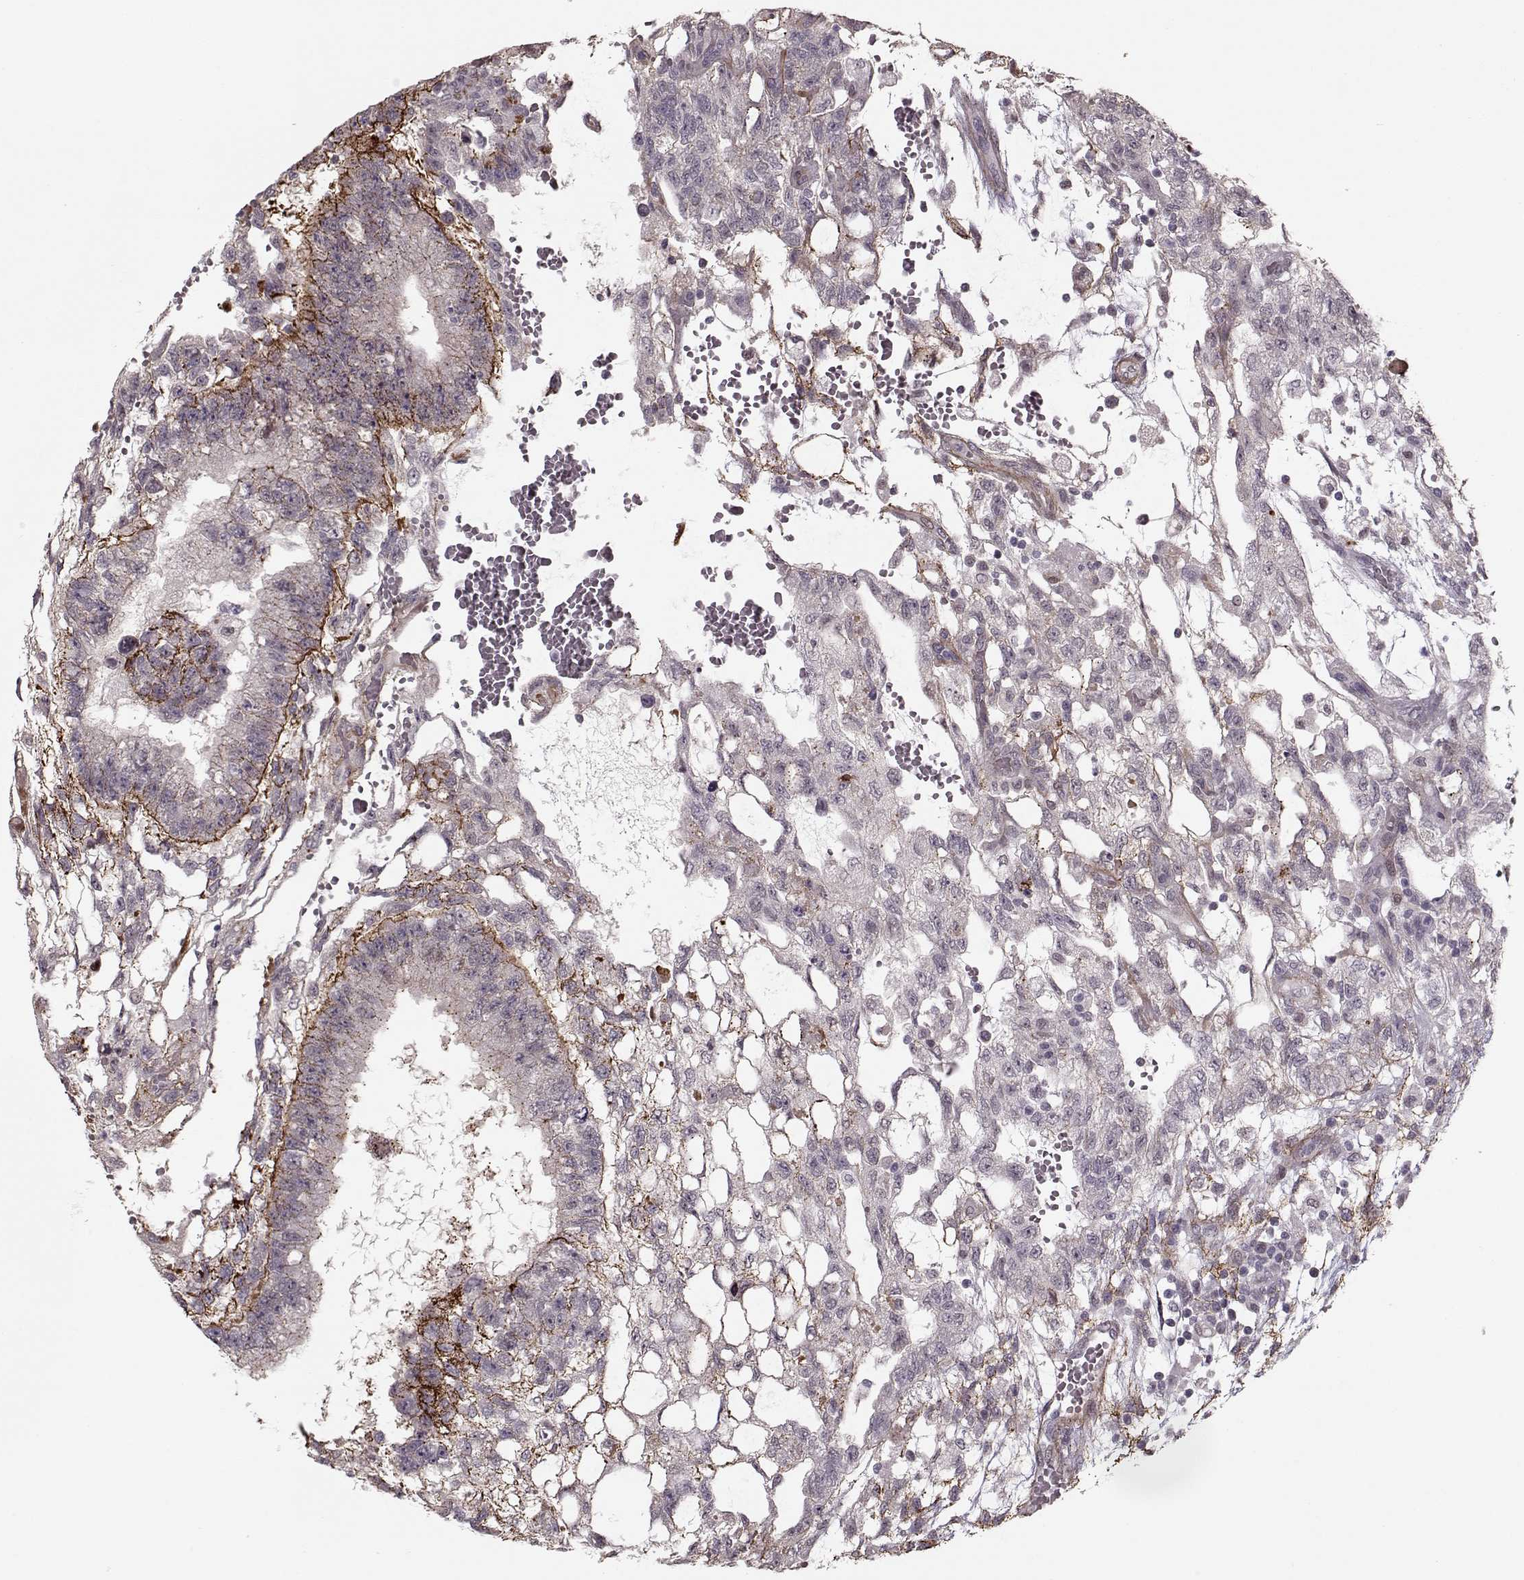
{"staining": {"intensity": "strong", "quantity": "<25%", "location": "cytoplasmic/membranous"}, "tissue": "testis cancer", "cell_type": "Tumor cells", "image_type": "cancer", "snomed": [{"axis": "morphology", "description": "Carcinoma, Embryonal, NOS"}, {"axis": "topography", "description": "Testis"}], "caption": "Immunohistochemical staining of testis cancer reveals strong cytoplasmic/membranous protein positivity in about <25% of tumor cells. The staining was performed using DAB to visualize the protein expression in brown, while the nuclei were stained in blue with hematoxylin (Magnification: 20x).", "gene": "DNAI3", "patient": {"sex": "male", "age": 32}}